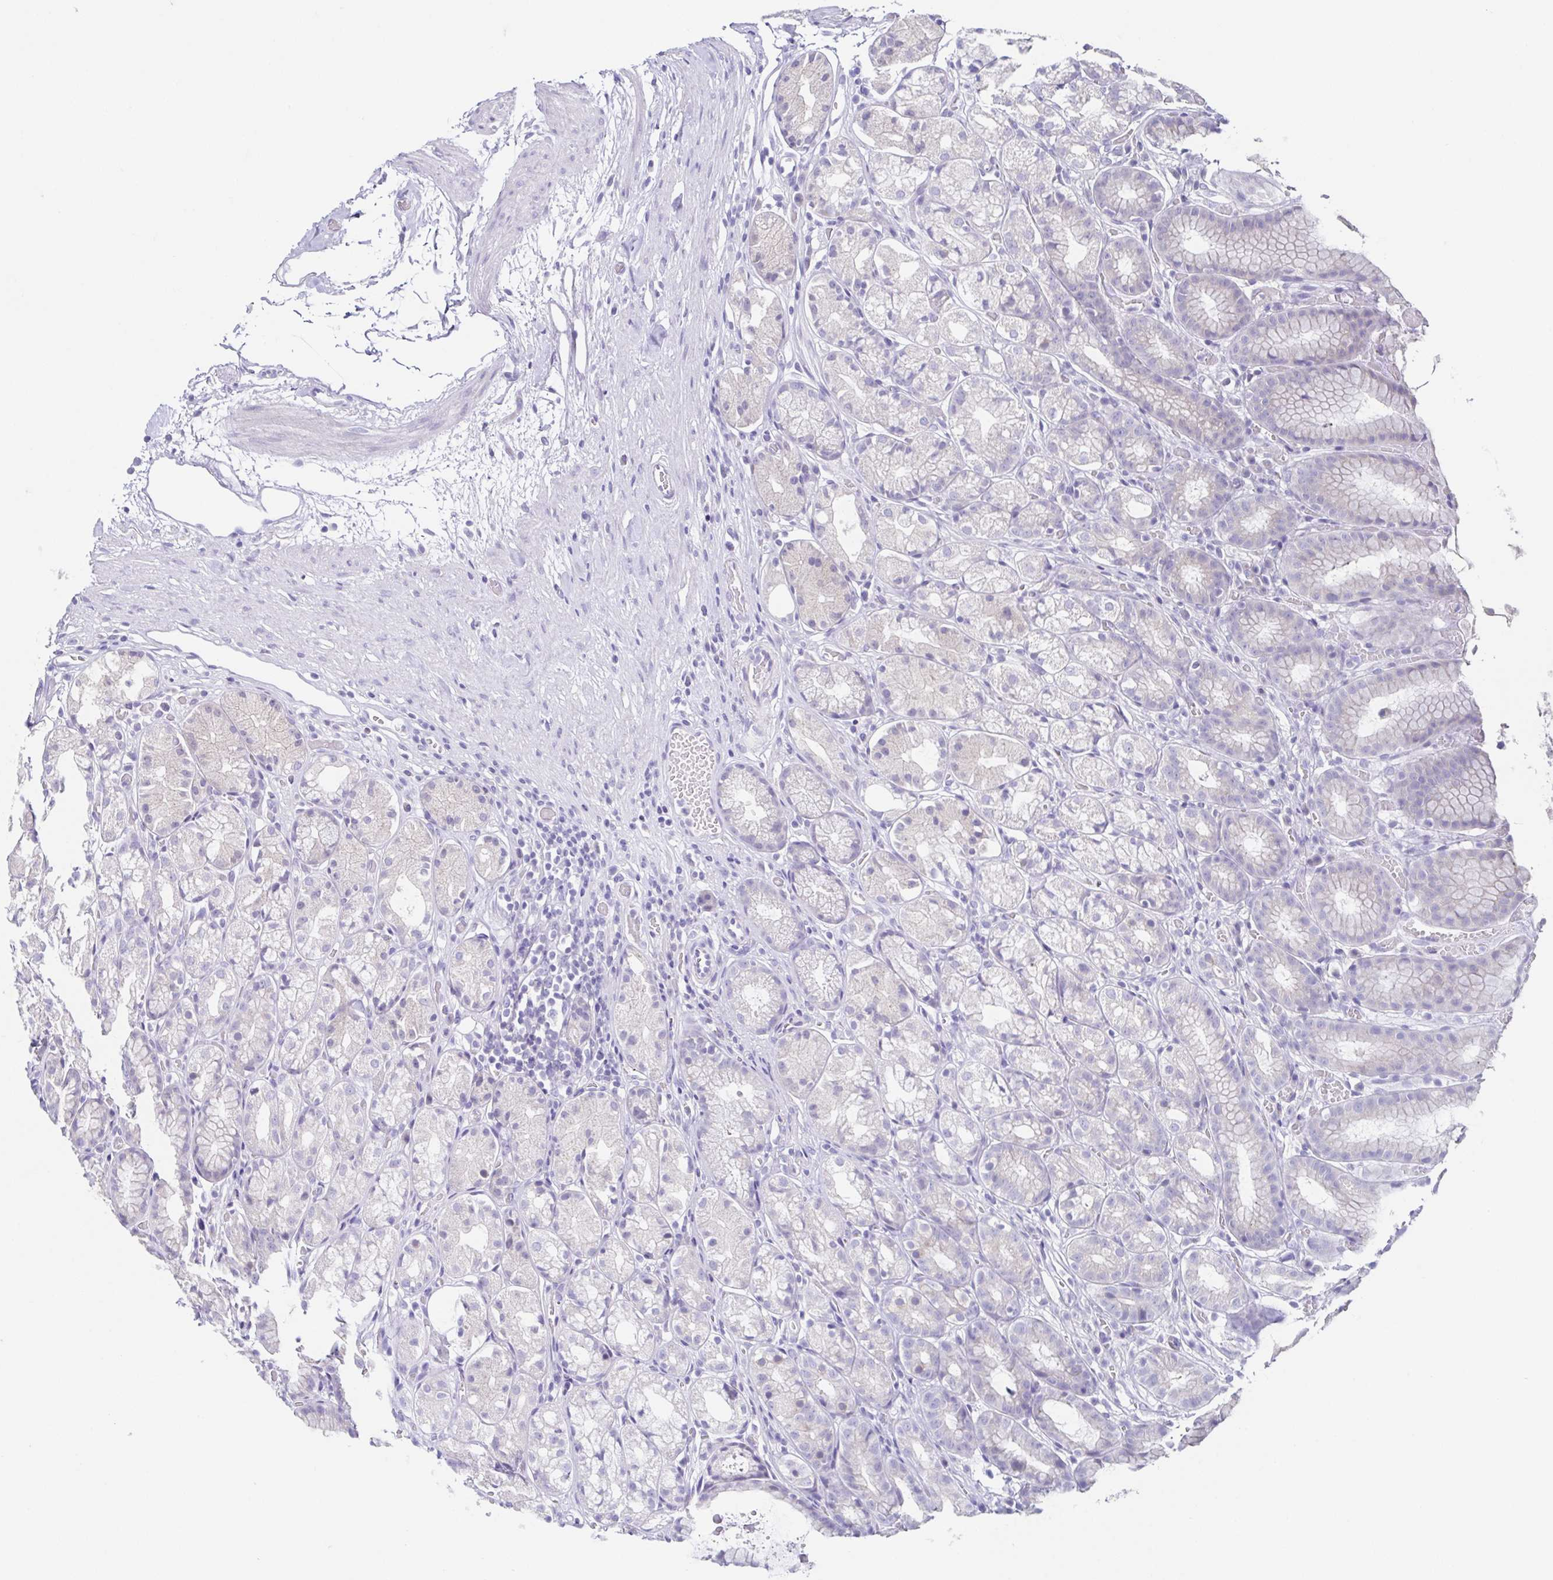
{"staining": {"intensity": "weak", "quantity": "<25%", "location": "cytoplasmic/membranous"}, "tissue": "stomach", "cell_type": "Glandular cells", "image_type": "normal", "snomed": [{"axis": "morphology", "description": "Normal tissue, NOS"}, {"axis": "topography", "description": "Stomach"}], "caption": "Human stomach stained for a protein using IHC displays no staining in glandular cells.", "gene": "RDH11", "patient": {"sex": "male", "age": 70}}